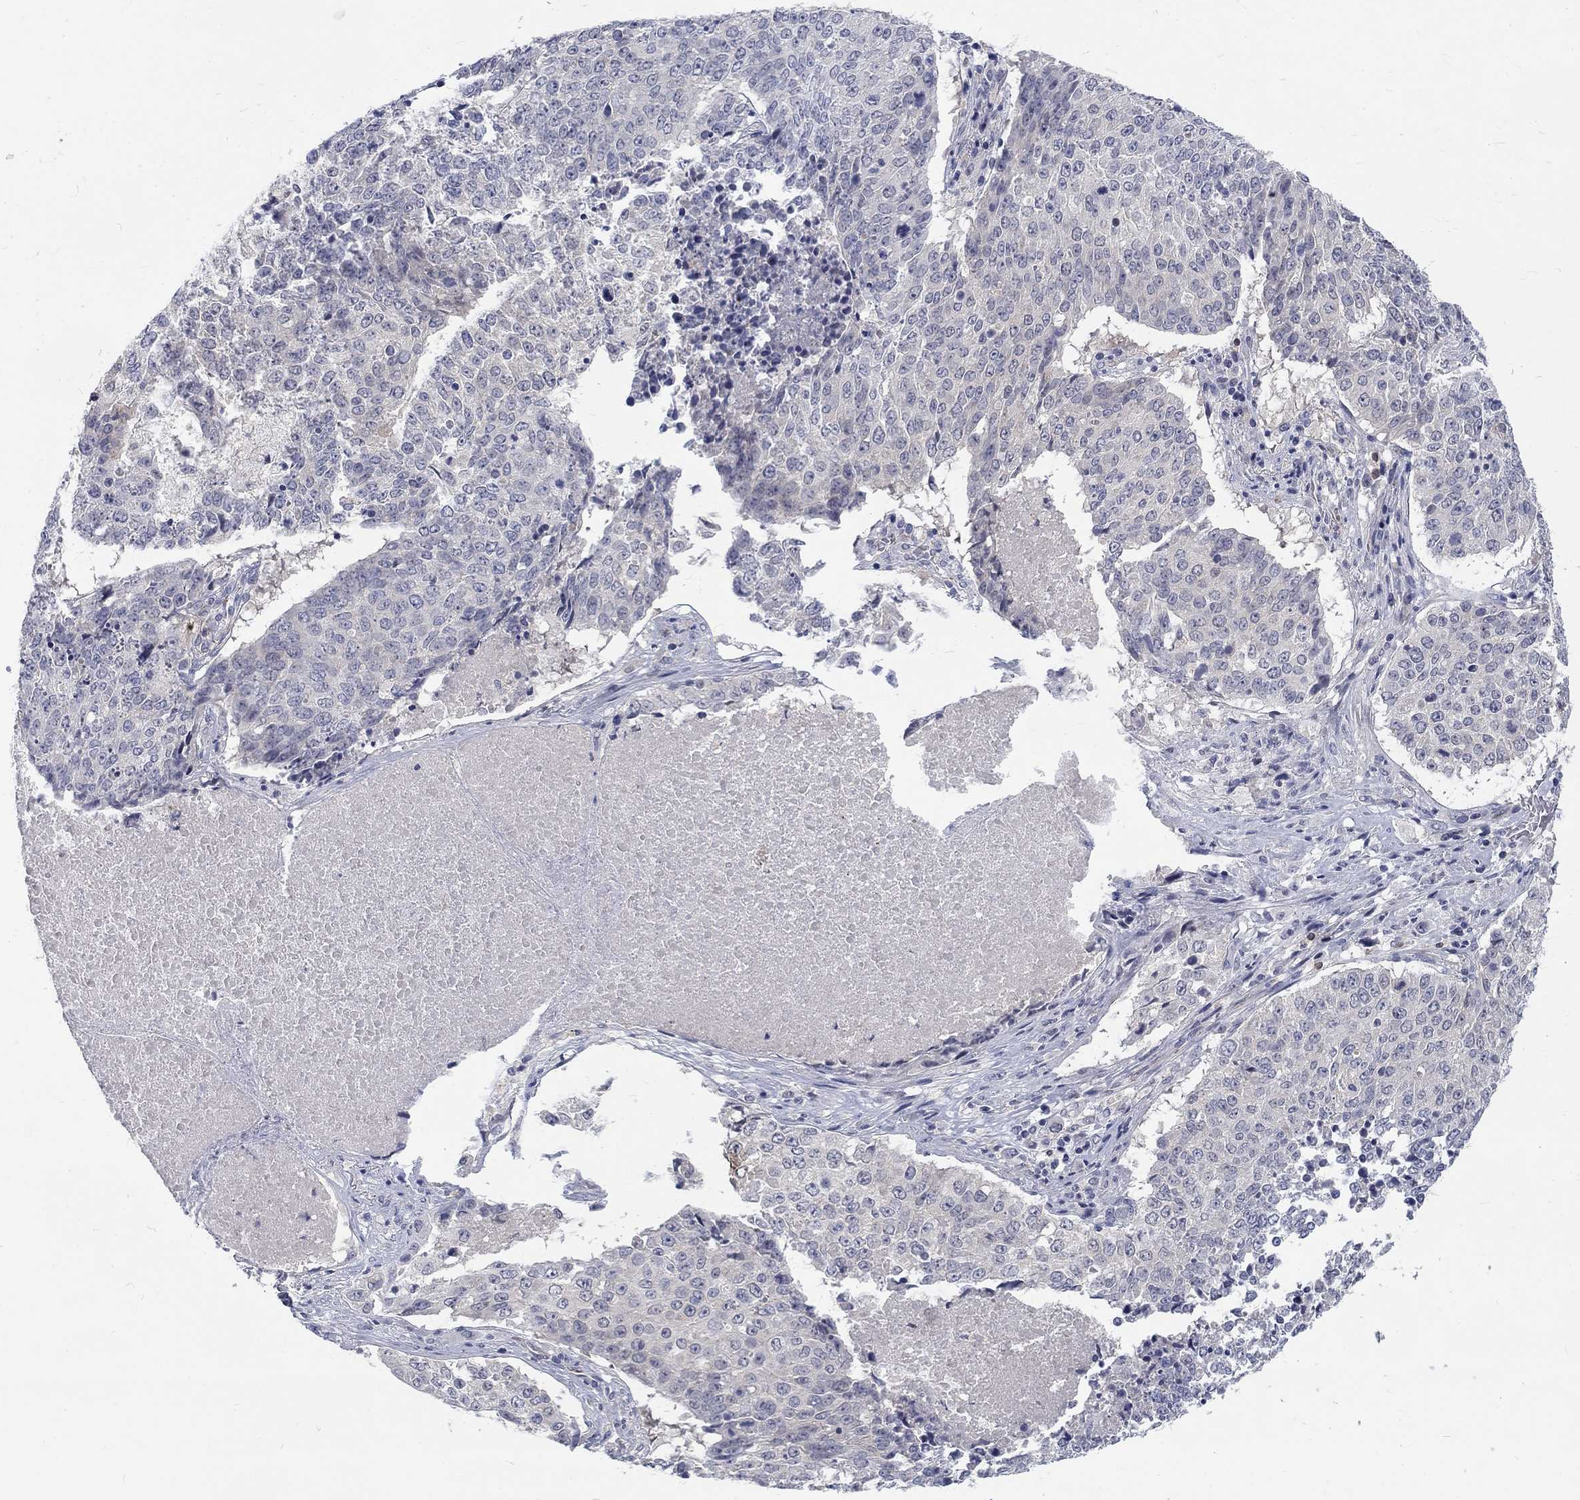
{"staining": {"intensity": "negative", "quantity": "none", "location": "none"}, "tissue": "lung cancer", "cell_type": "Tumor cells", "image_type": "cancer", "snomed": [{"axis": "morphology", "description": "Normal tissue, NOS"}, {"axis": "morphology", "description": "Squamous cell carcinoma, NOS"}, {"axis": "topography", "description": "Bronchus"}, {"axis": "topography", "description": "Lung"}], "caption": "There is no significant expression in tumor cells of lung squamous cell carcinoma. (DAB IHC with hematoxylin counter stain).", "gene": "PHKA1", "patient": {"sex": "male", "age": 64}}